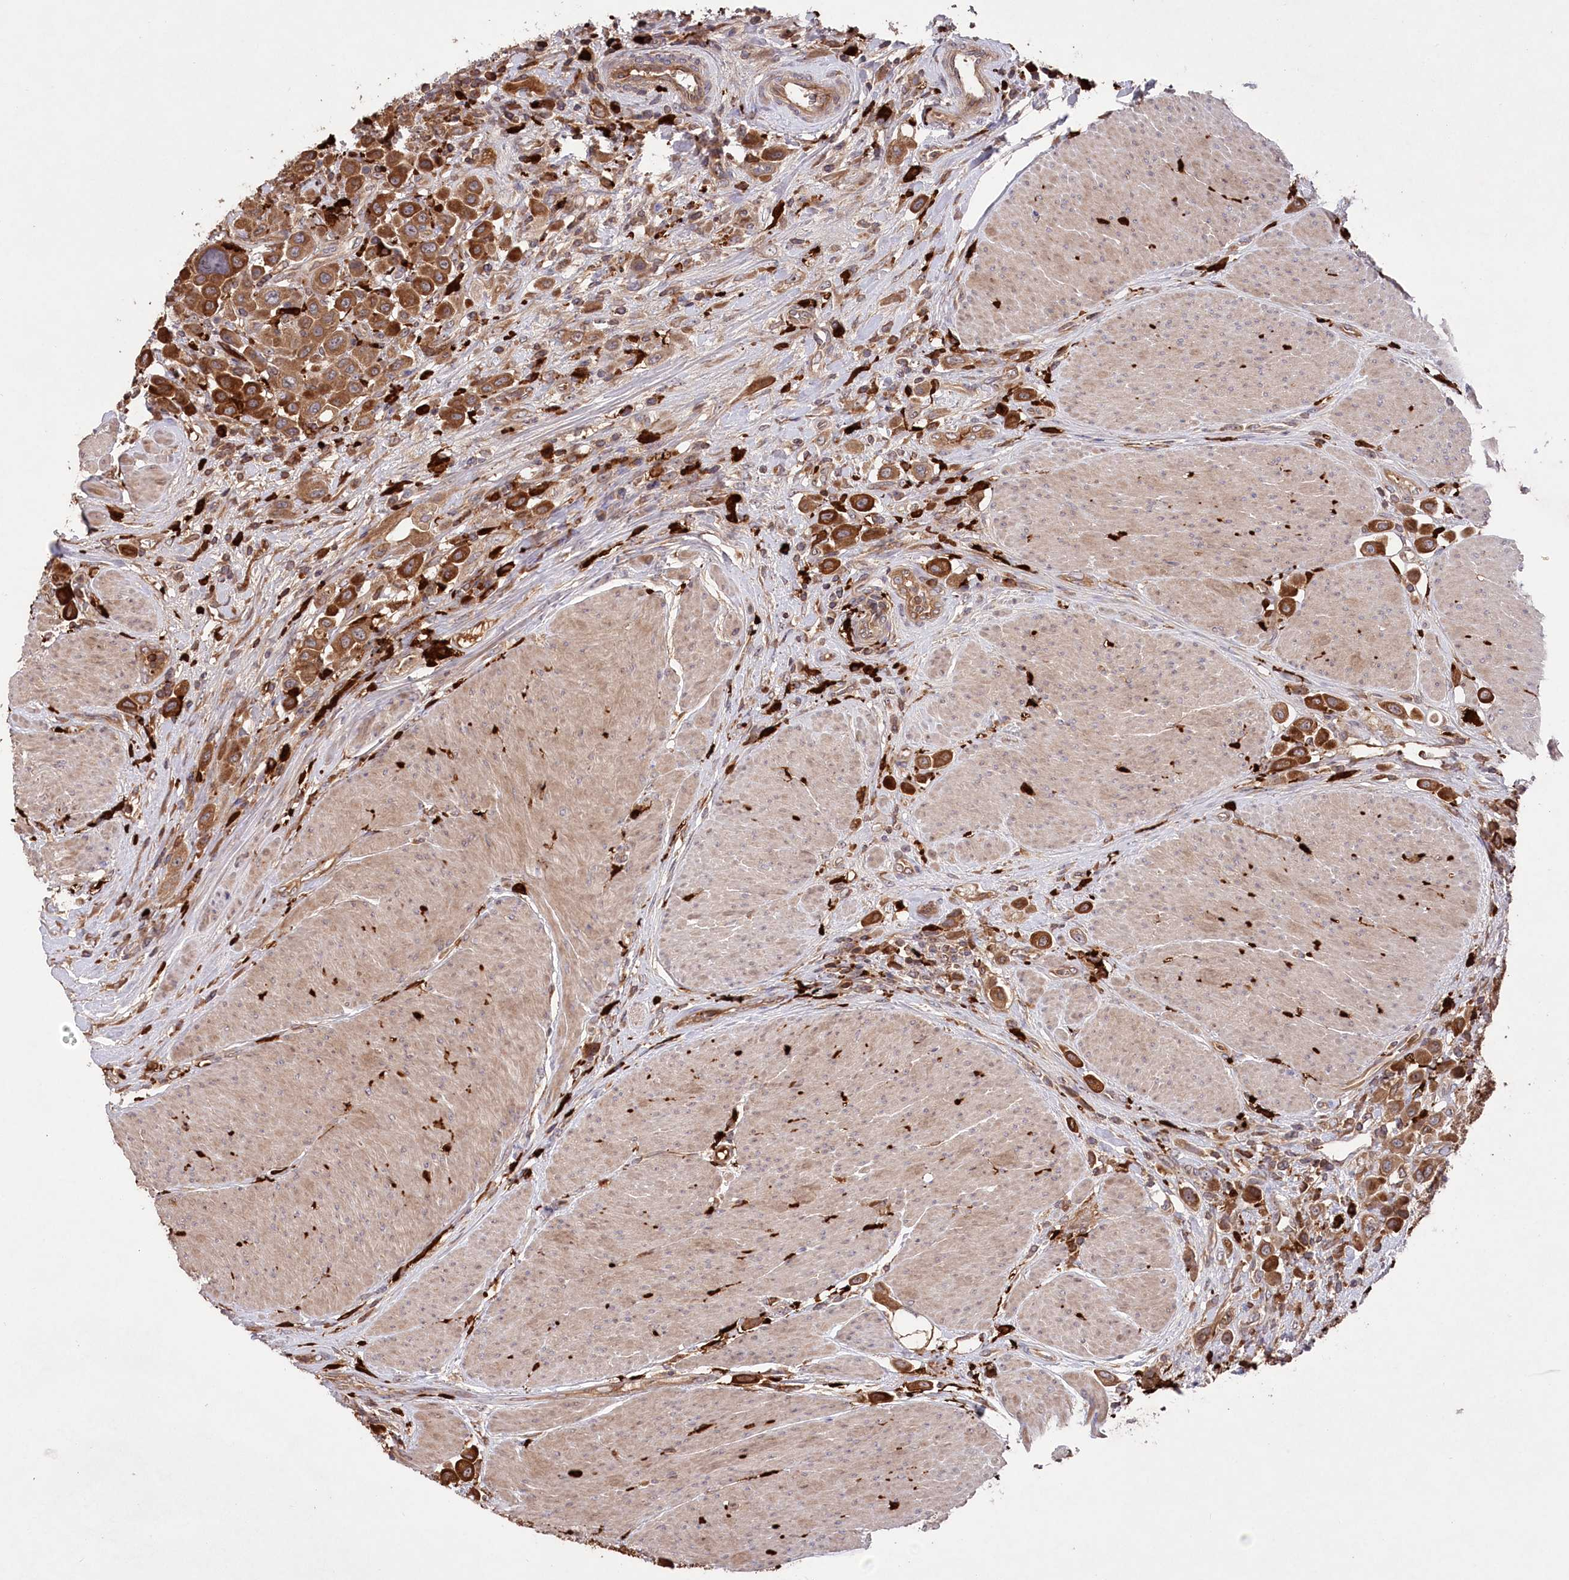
{"staining": {"intensity": "strong", "quantity": ">75%", "location": "cytoplasmic/membranous"}, "tissue": "urothelial cancer", "cell_type": "Tumor cells", "image_type": "cancer", "snomed": [{"axis": "morphology", "description": "Urothelial carcinoma, High grade"}, {"axis": "topography", "description": "Urinary bladder"}], "caption": "Brown immunohistochemical staining in urothelial cancer demonstrates strong cytoplasmic/membranous staining in about >75% of tumor cells.", "gene": "PPP1R21", "patient": {"sex": "male", "age": 50}}